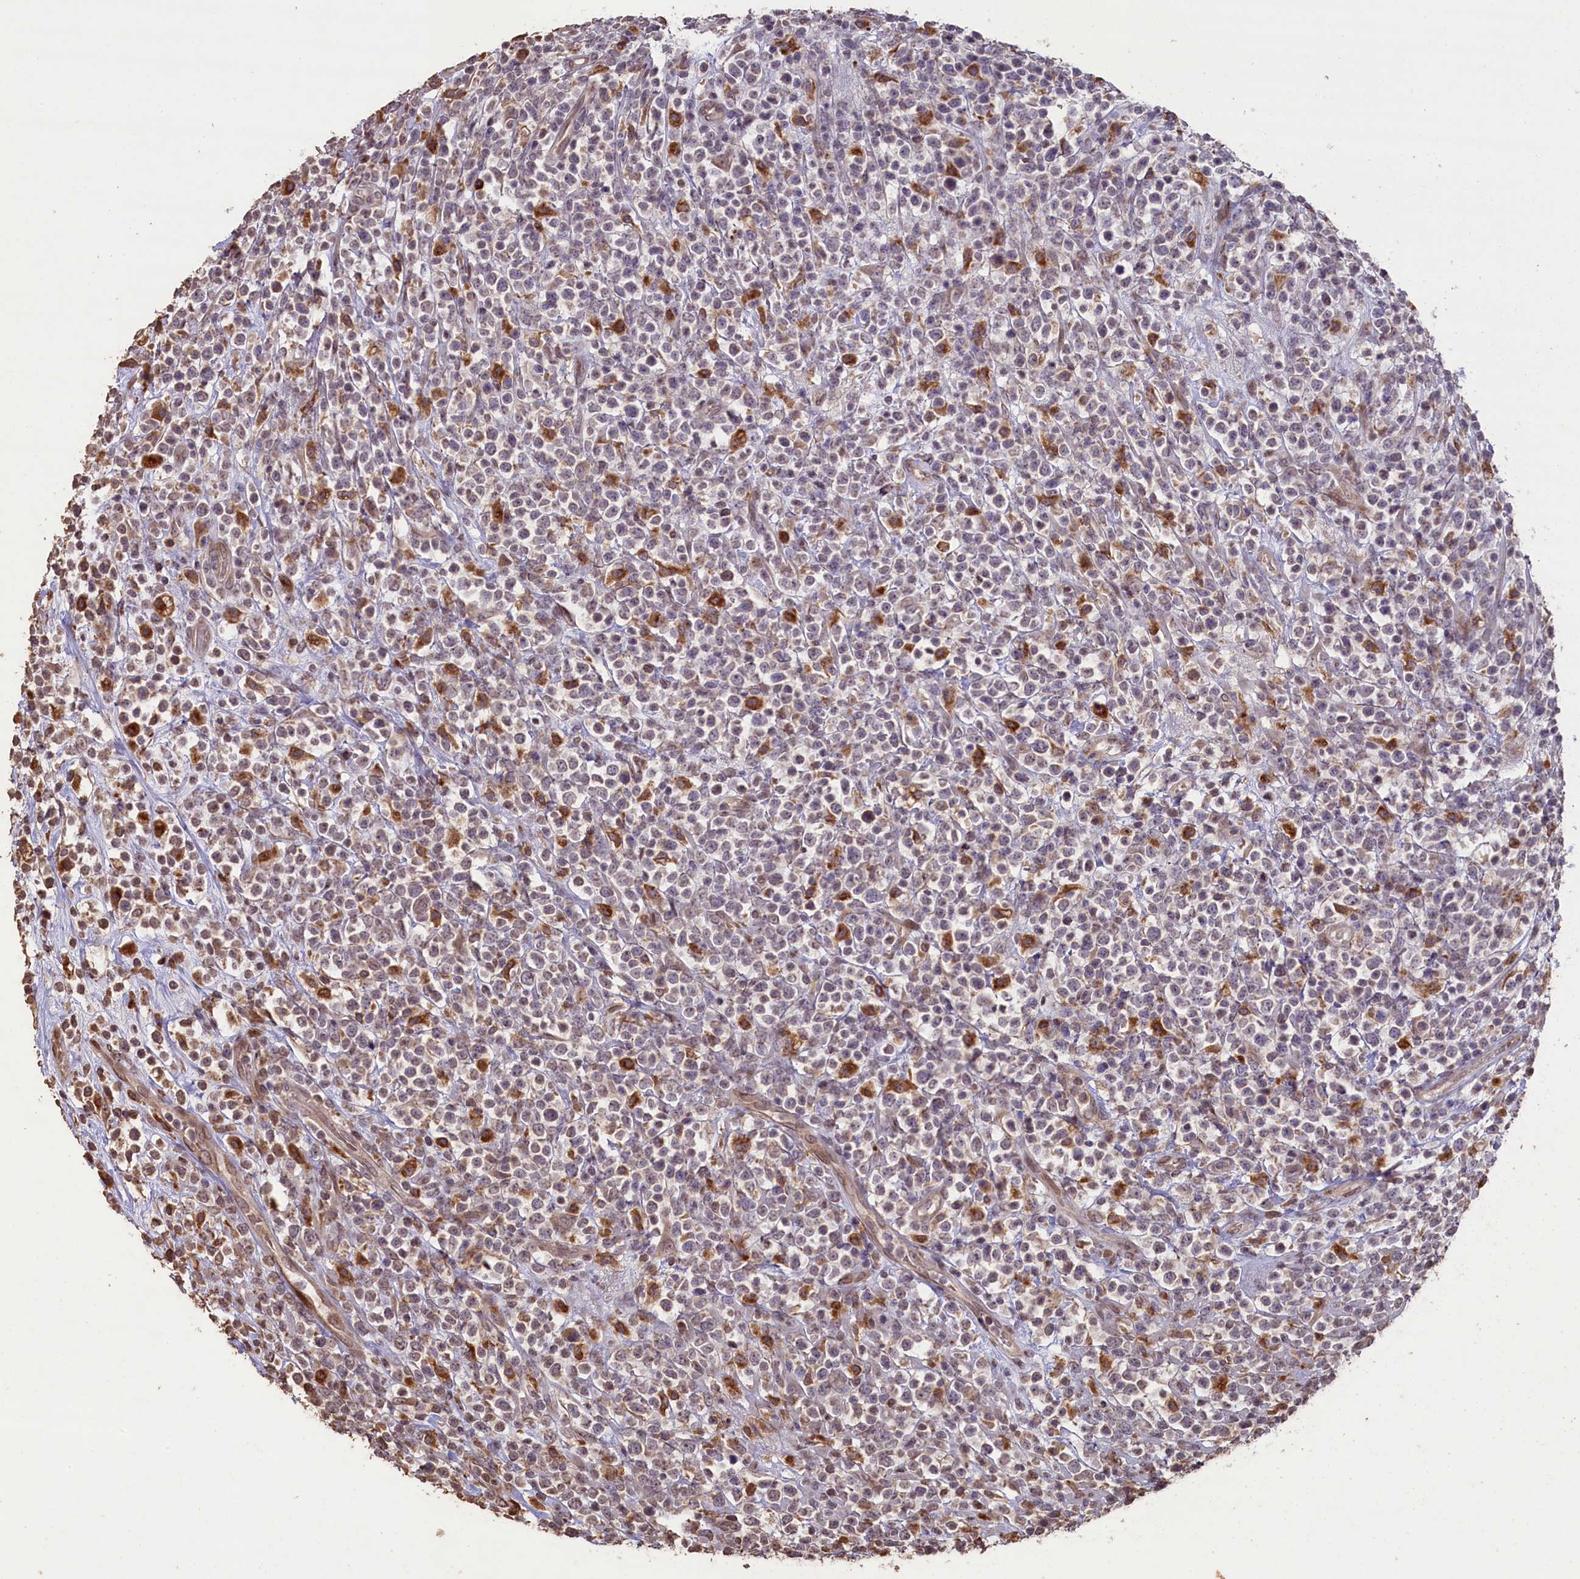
{"staining": {"intensity": "negative", "quantity": "none", "location": "none"}, "tissue": "lymphoma", "cell_type": "Tumor cells", "image_type": "cancer", "snomed": [{"axis": "morphology", "description": "Malignant lymphoma, non-Hodgkin's type, High grade"}, {"axis": "topography", "description": "Colon"}], "caption": "Tumor cells show no significant staining in lymphoma.", "gene": "SLC38A7", "patient": {"sex": "female", "age": 53}}